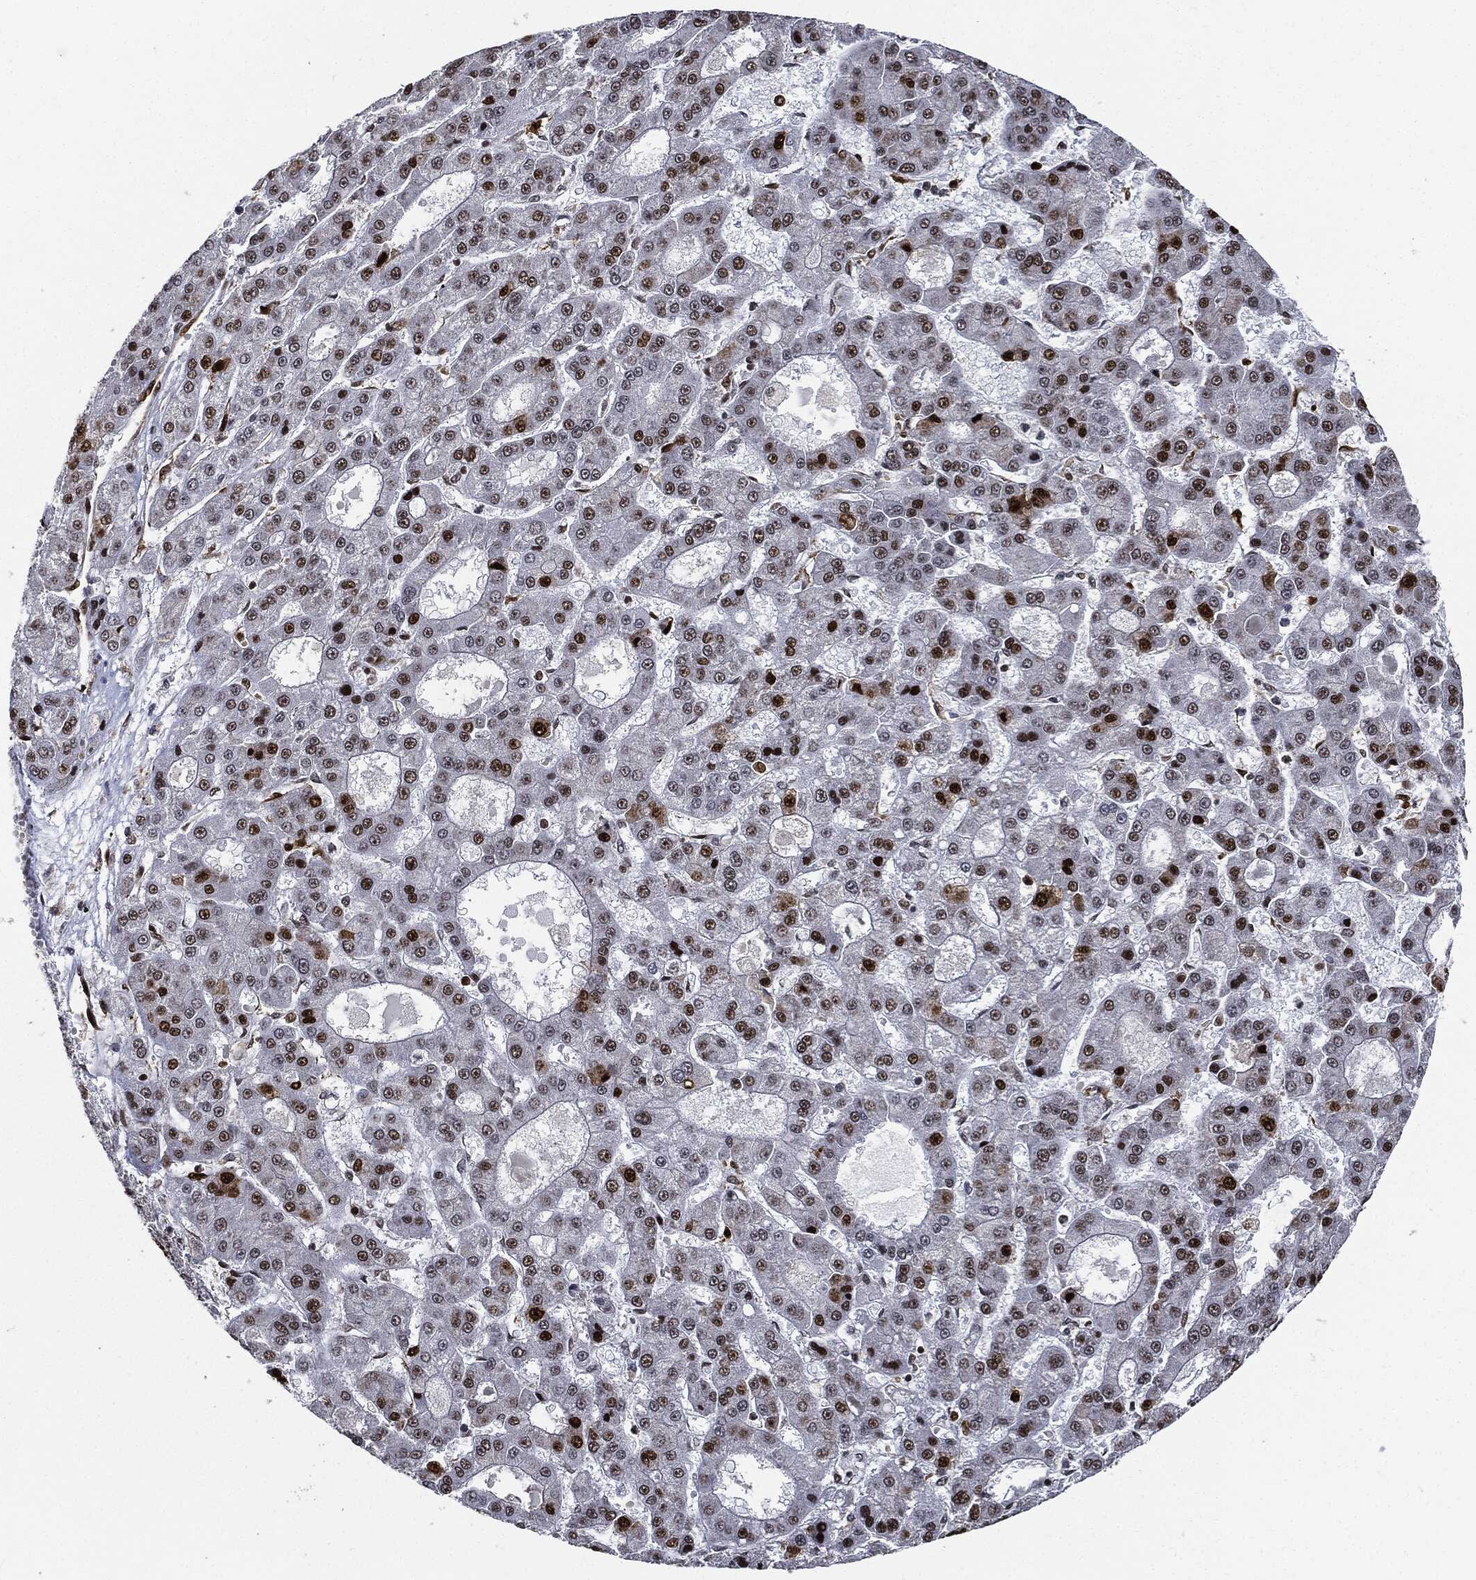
{"staining": {"intensity": "strong", "quantity": "<25%", "location": "nuclear"}, "tissue": "liver cancer", "cell_type": "Tumor cells", "image_type": "cancer", "snomed": [{"axis": "morphology", "description": "Carcinoma, Hepatocellular, NOS"}, {"axis": "topography", "description": "Liver"}], "caption": "Immunohistochemistry (DAB) staining of human hepatocellular carcinoma (liver) displays strong nuclear protein expression in about <25% of tumor cells.", "gene": "PCNA", "patient": {"sex": "male", "age": 70}}